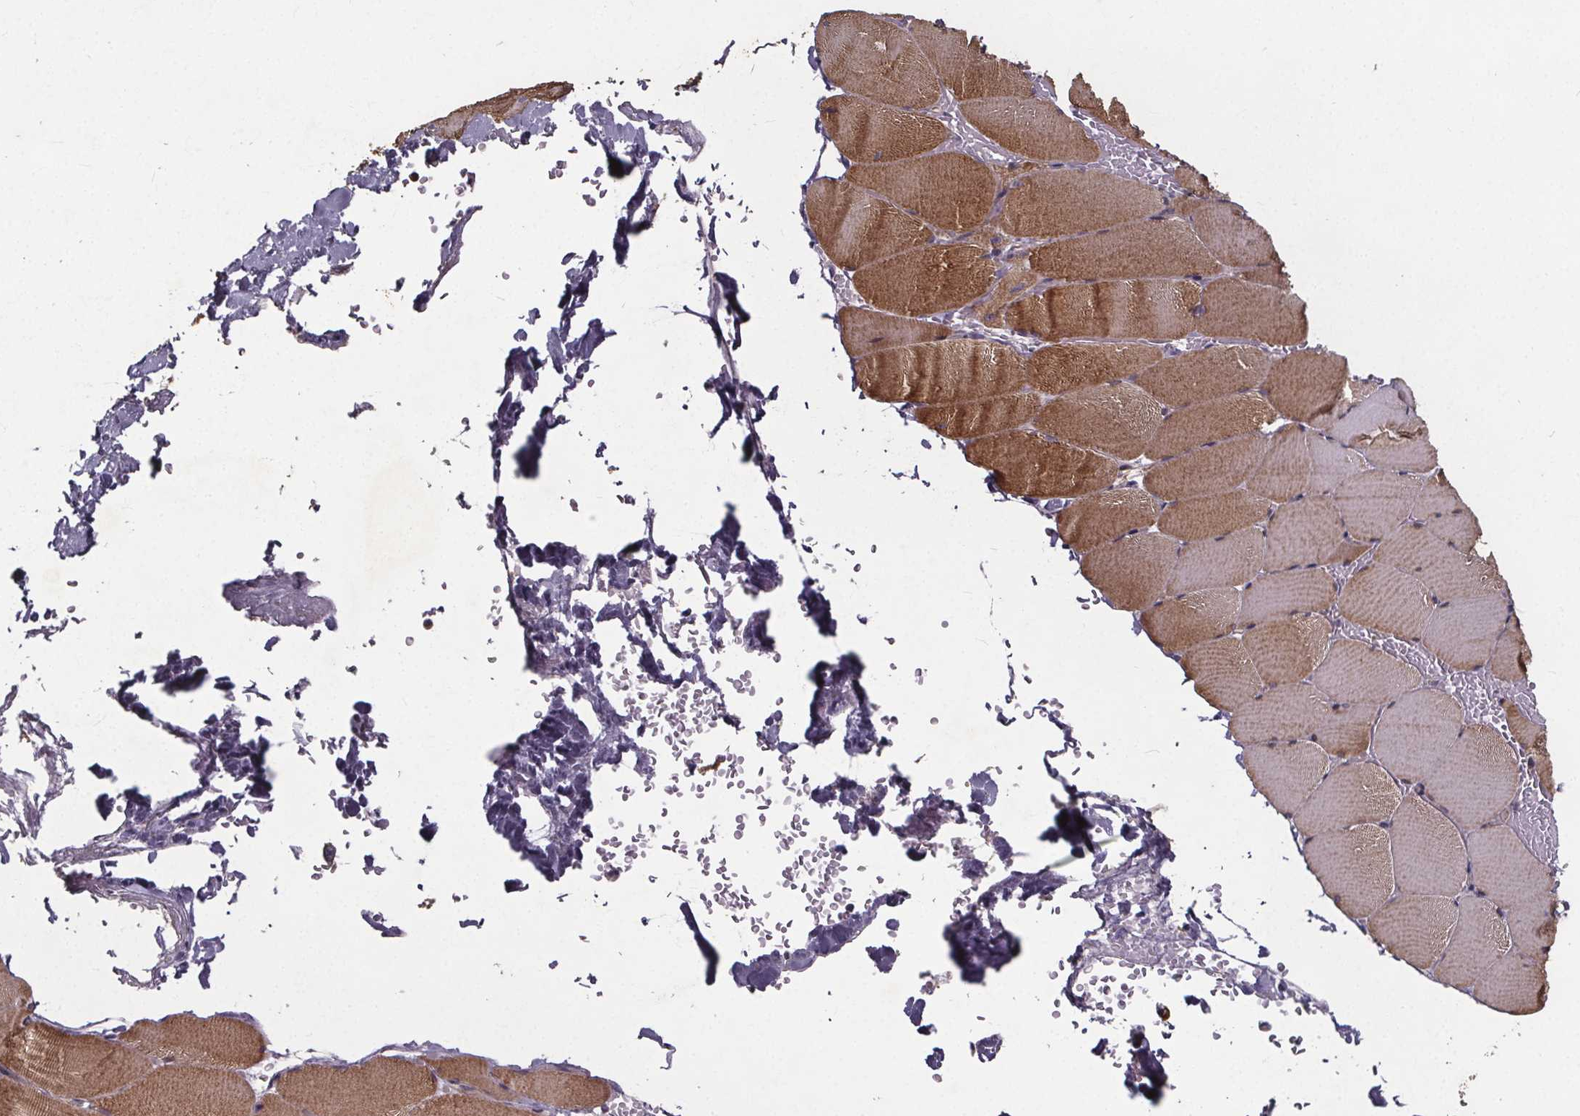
{"staining": {"intensity": "moderate", "quantity": "25%-75%", "location": "cytoplasmic/membranous"}, "tissue": "skeletal muscle", "cell_type": "Myocytes", "image_type": "normal", "snomed": [{"axis": "morphology", "description": "Normal tissue, NOS"}, {"axis": "topography", "description": "Skeletal muscle"}], "caption": "The micrograph exhibits staining of normal skeletal muscle, revealing moderate cytoplasmic/membranous protein positivity (brown color) within myocytes.", "gene": "YME1L1", "patient": {"sex": "female", "age": 37}}